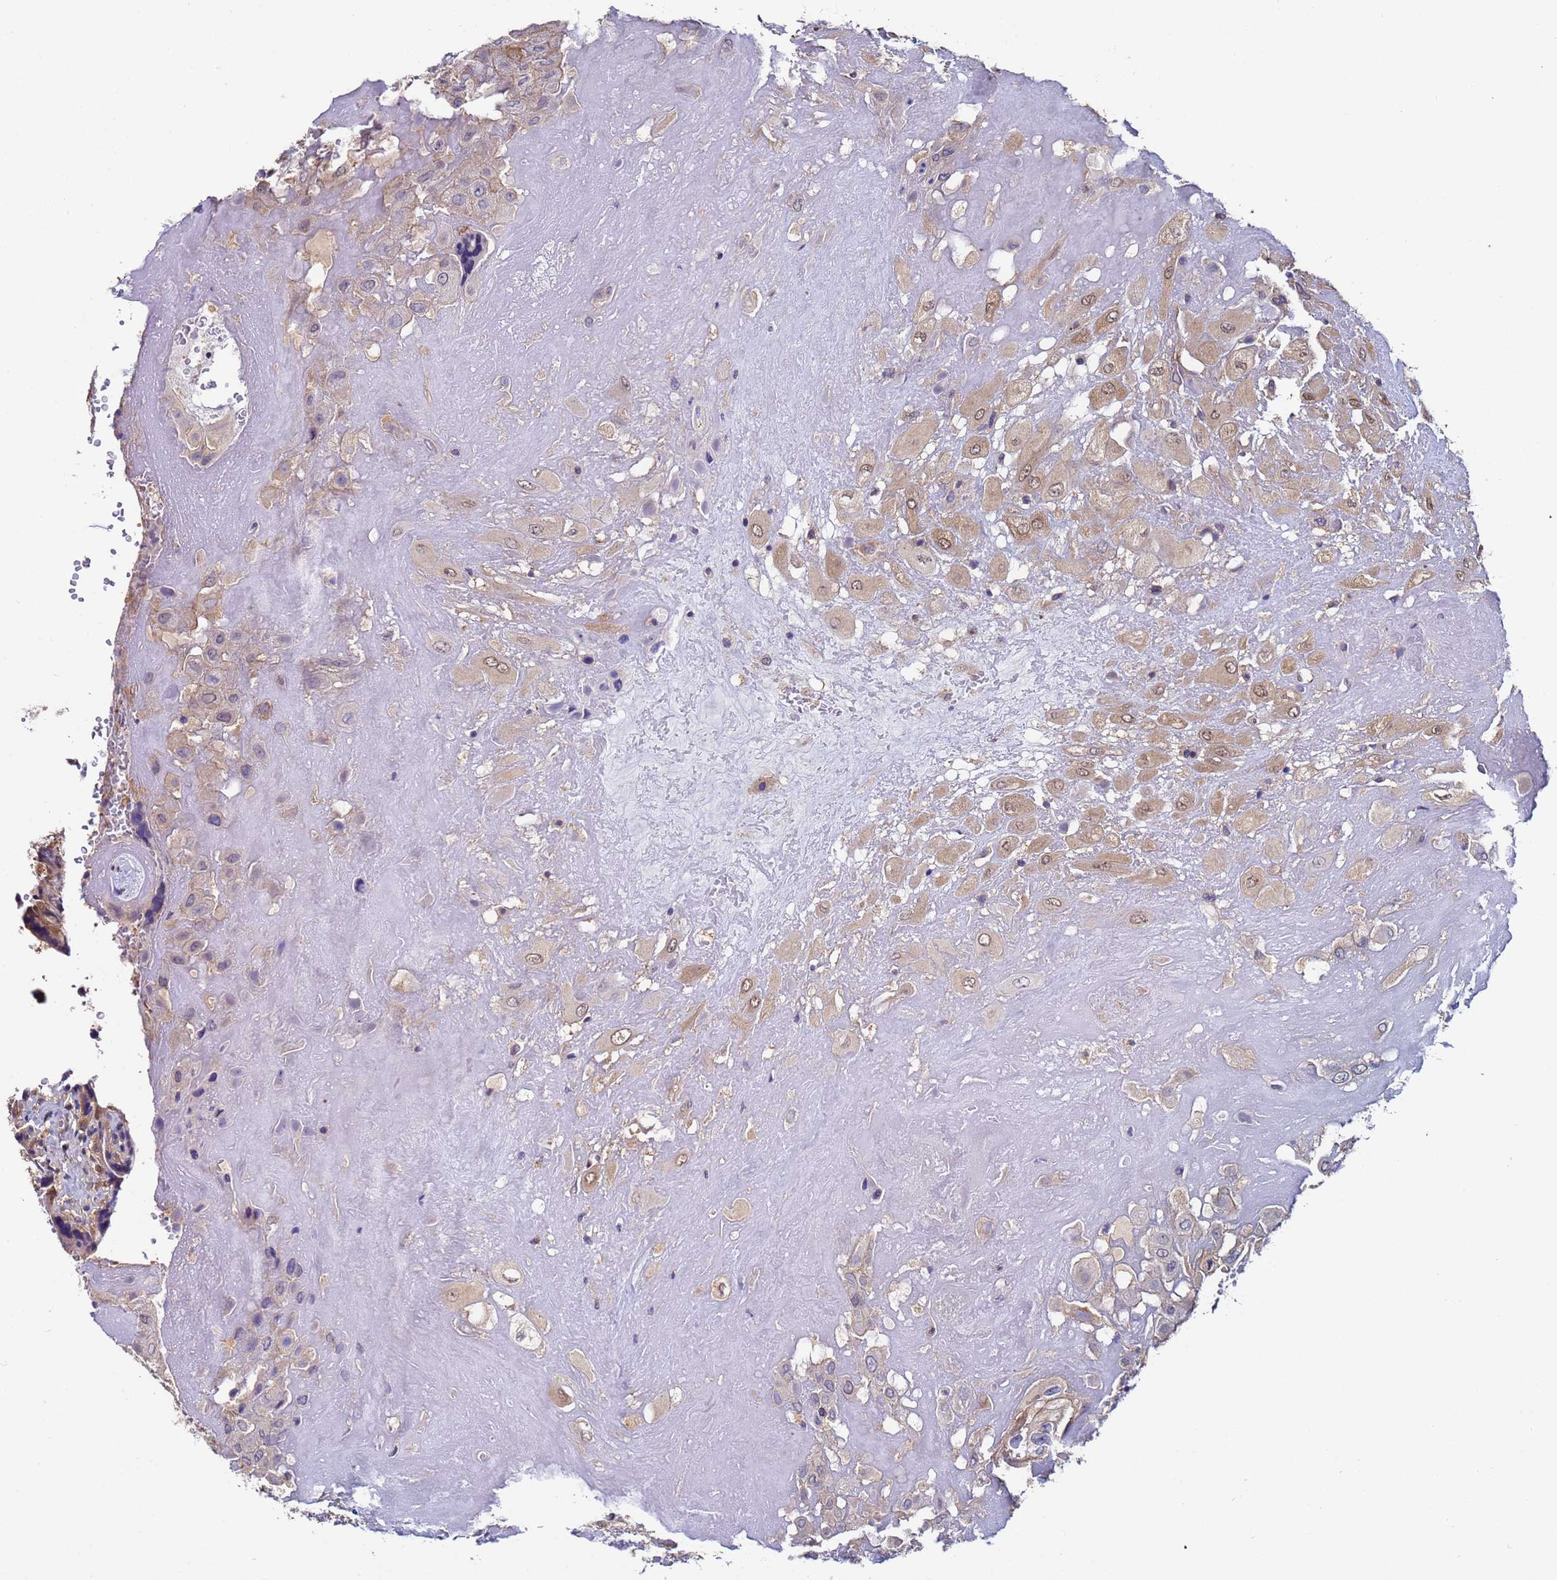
{"staining": {"intensity": "moderate", "quantity": ">75%", "location": "cytoplasmic/membranous,nuclear"}, "tissue": "placenta", "cell_type": "Decidual cells", "image_type": "normal", "snomed": [{"axis": "morphology", "description": "Normal tissue, NOS"}, {"axis": "topography", "description": "Placenta"}], "caption": "This micrograph demonstrates immunohistochemistry (IHC) staining of normal placenta, with medium moderate cytoplasmic/membranous,nuclear expression in about >75% of decidual cells.", "gene": "NAXE", "patient": {"sex": "female", "age": 37}}